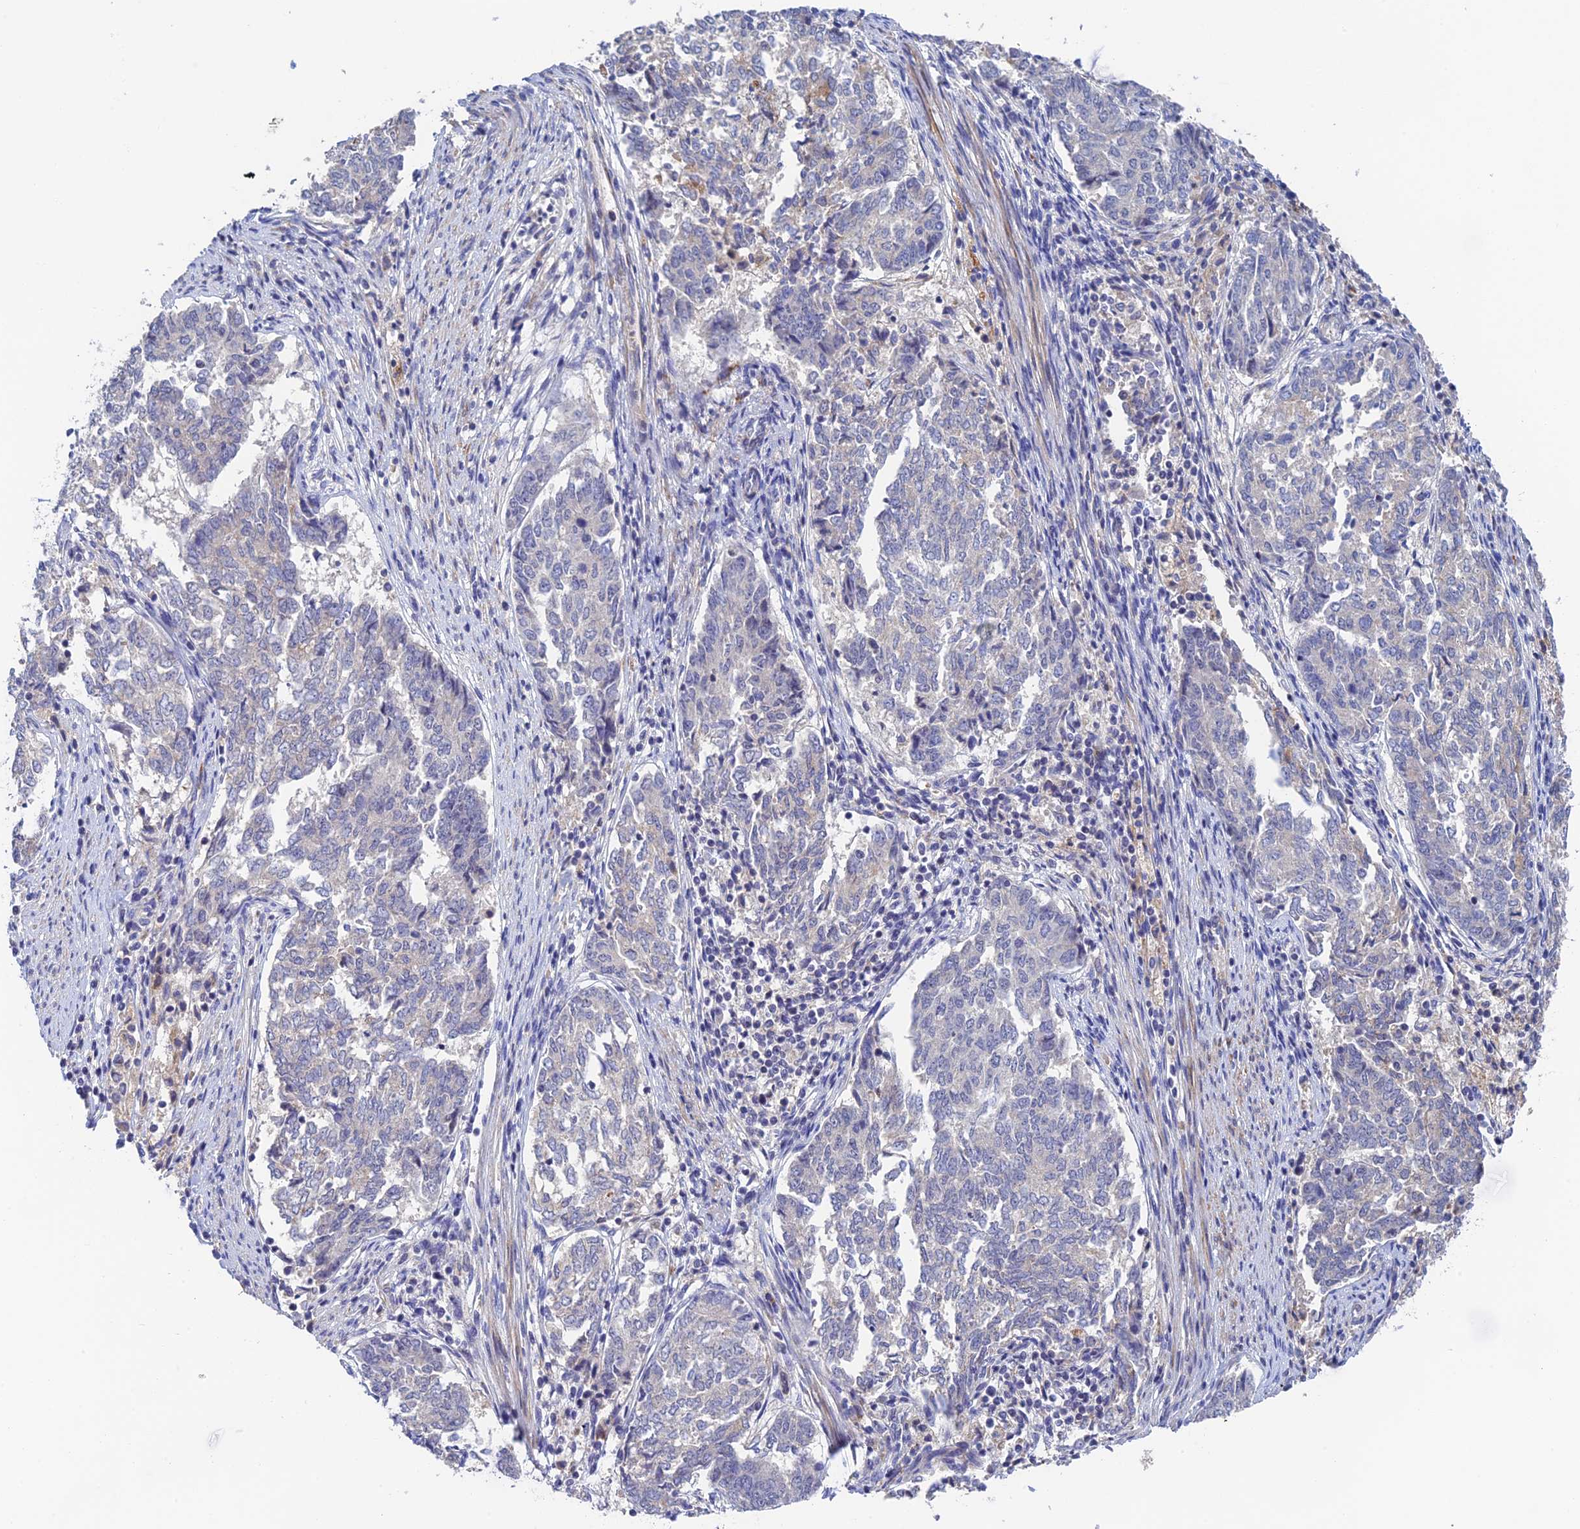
{"staining": {"intensity": "negative", "quantity": "none", "location": "none"}, "tissue": "endometrial cancer", "cell_type": "Tumor cells", "image_type": "cancer", "snomed": [{"axis": "morphology", "description": "Adenocarcinoma, NOS"}, {"axis": "topography", "description": "Endometrium"}], "caption": "Image shows no significant protein positivity in tumor cells of adenocarcinoma (endometrial).", "gene": "CWH43", "patient": {"sex": "female", "age": 80}}